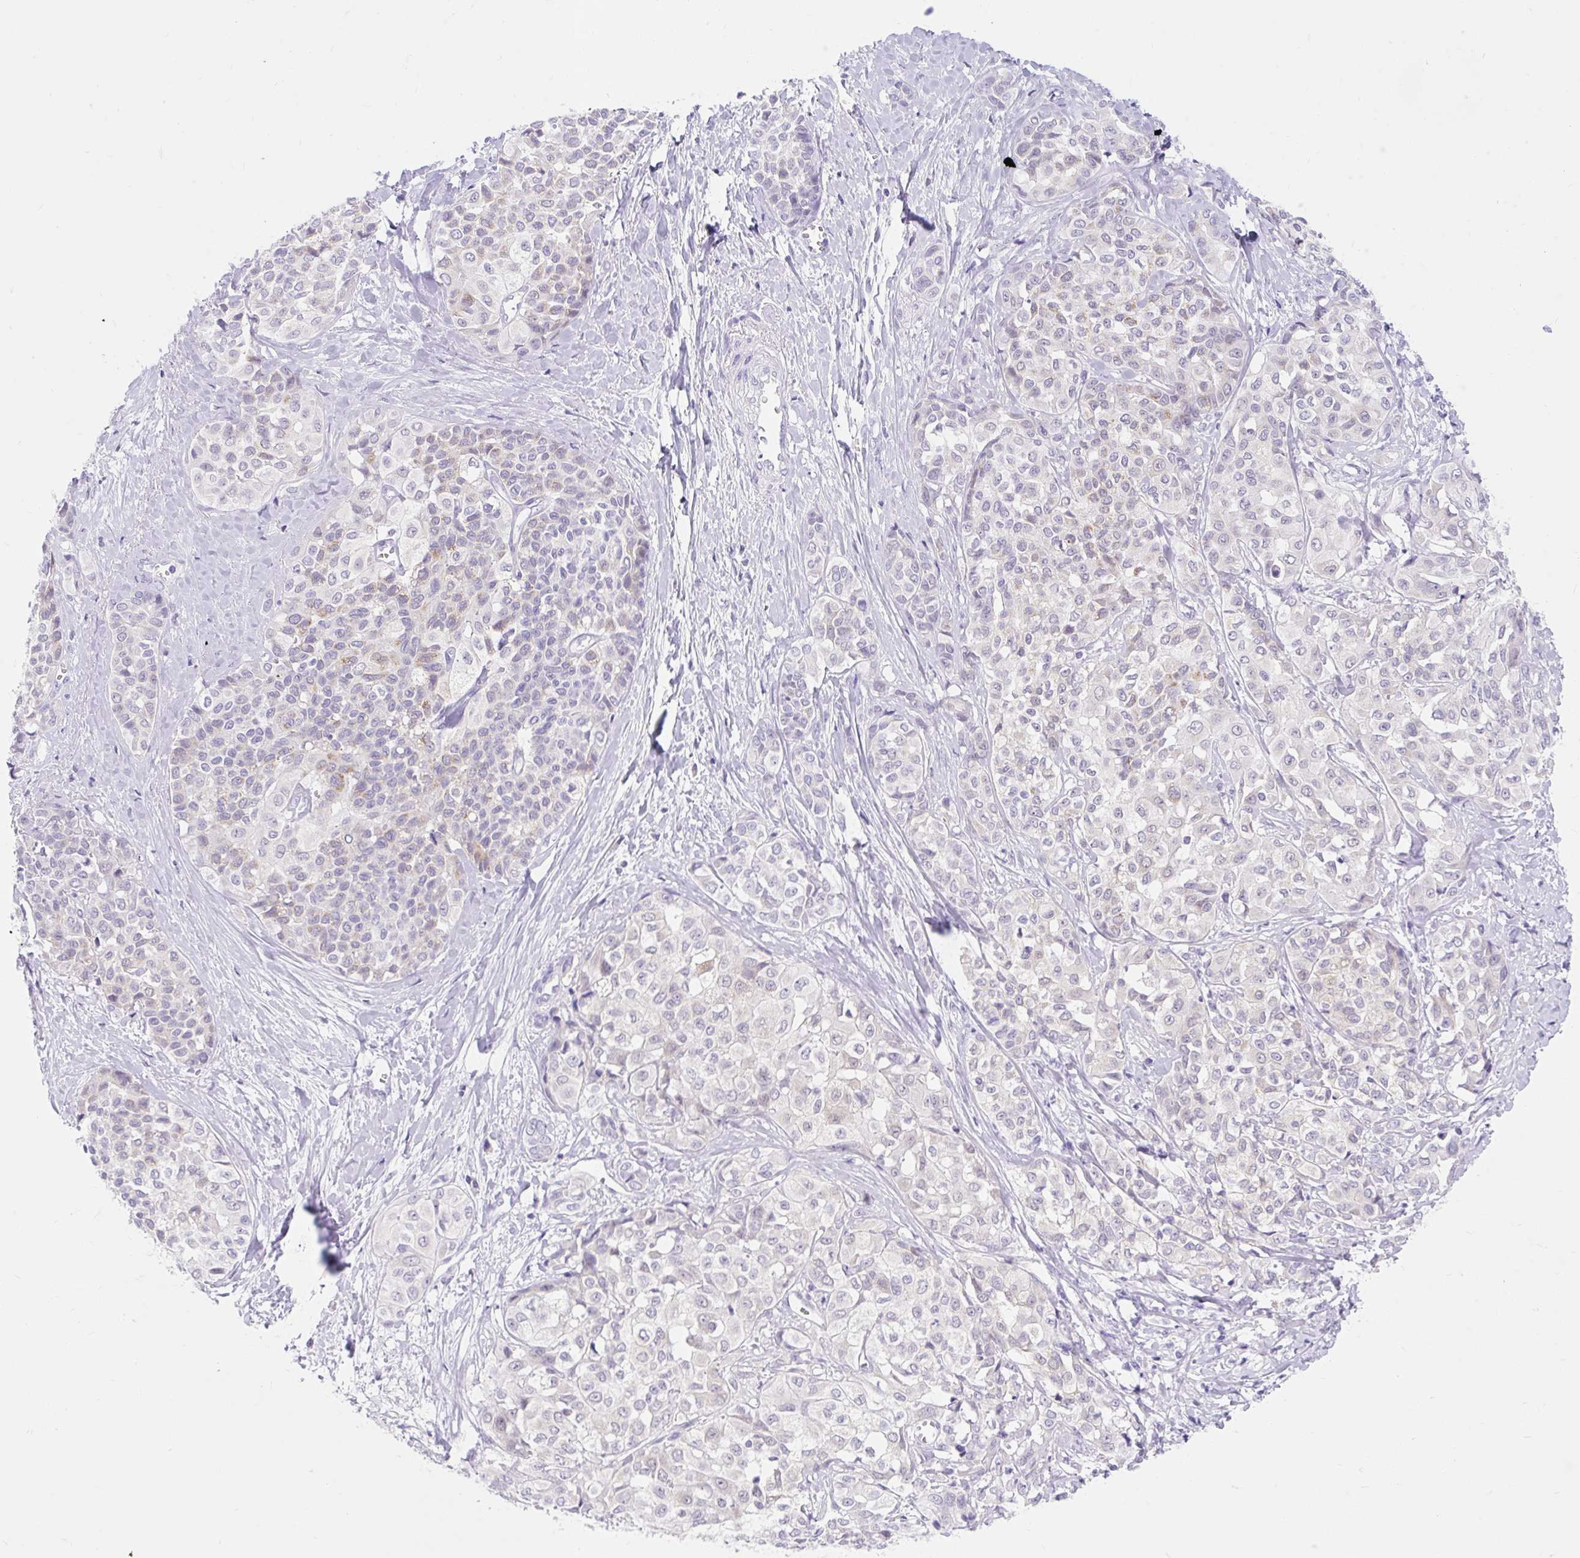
{"staining": {"intensity": "negative", "quantity": "none", "location": "none"}, "tissue": "liver cancer", "cell_type": "Tumor cells", "image_type": "cancer", "snomed": [{"axis": "morphology", "description": "Cholangiocarcinoma"}, {"axis": "topography", "description": "Liver"}], "caption": "Human liver cancer (cholangiocarcinoma) stained for a protein using immunohistochemistry exhibits no expression in tumor cells.", "gene": "ITPK1", "patient": {"sex": "female", "age": 77}}